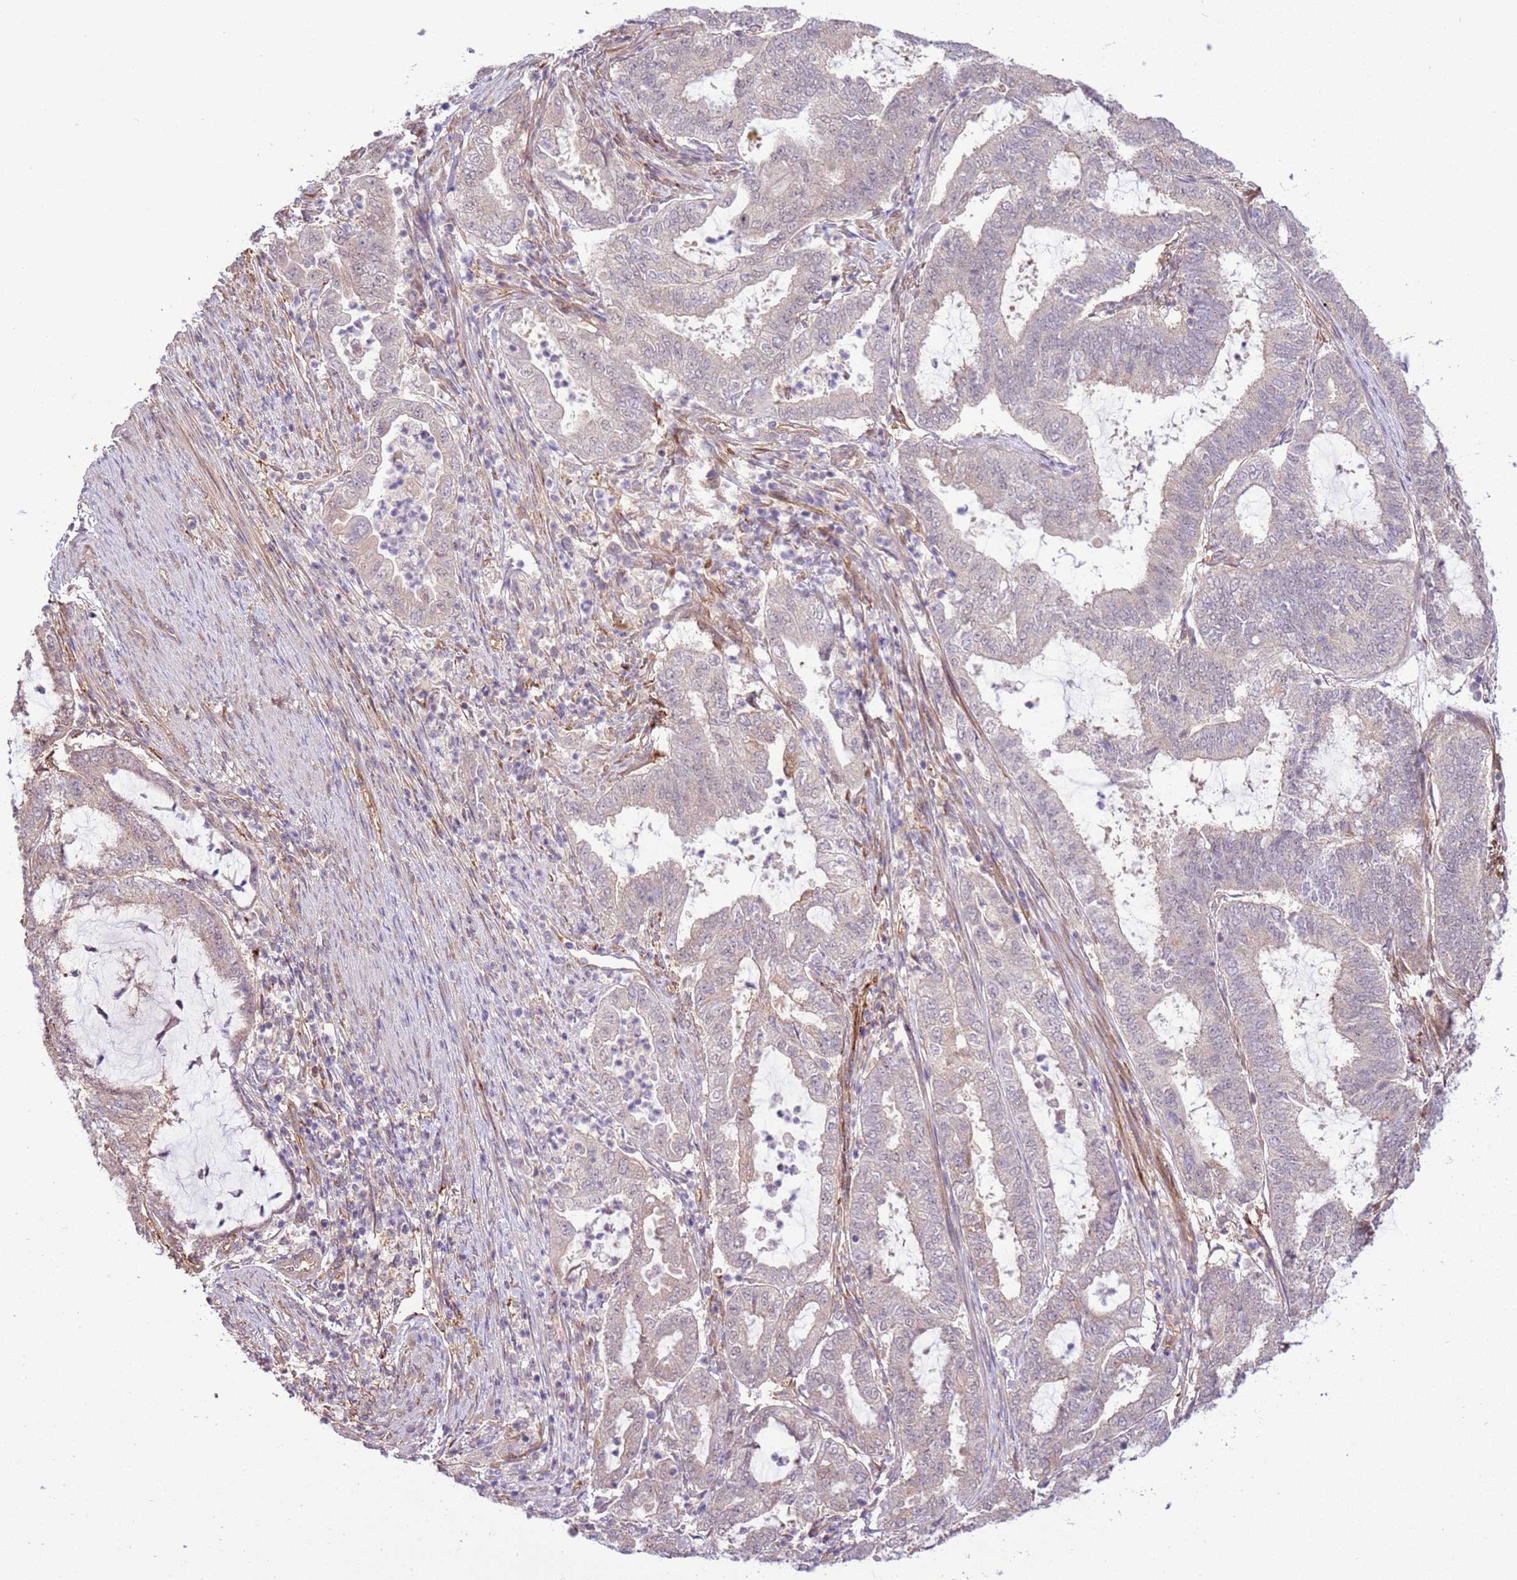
{"staining": {"intensity": "negative", "quantity": "none", "location": "none"}, "tissue": "endometrial cancer", "cell_type": "Tumor cells", "image_type": "cancer", "snomed": [{"axis": "morphology", "description": "Adenocarcinoma, NOS"}, {"axis": "topography", "description": "Endometrium"}], "caption": "The micrograph reveals no significant positivity in tumor cells of adenocarcinoma (endometrial).", "gene": "SCARA3", "patient": {"sex": "female", "age": 51}}